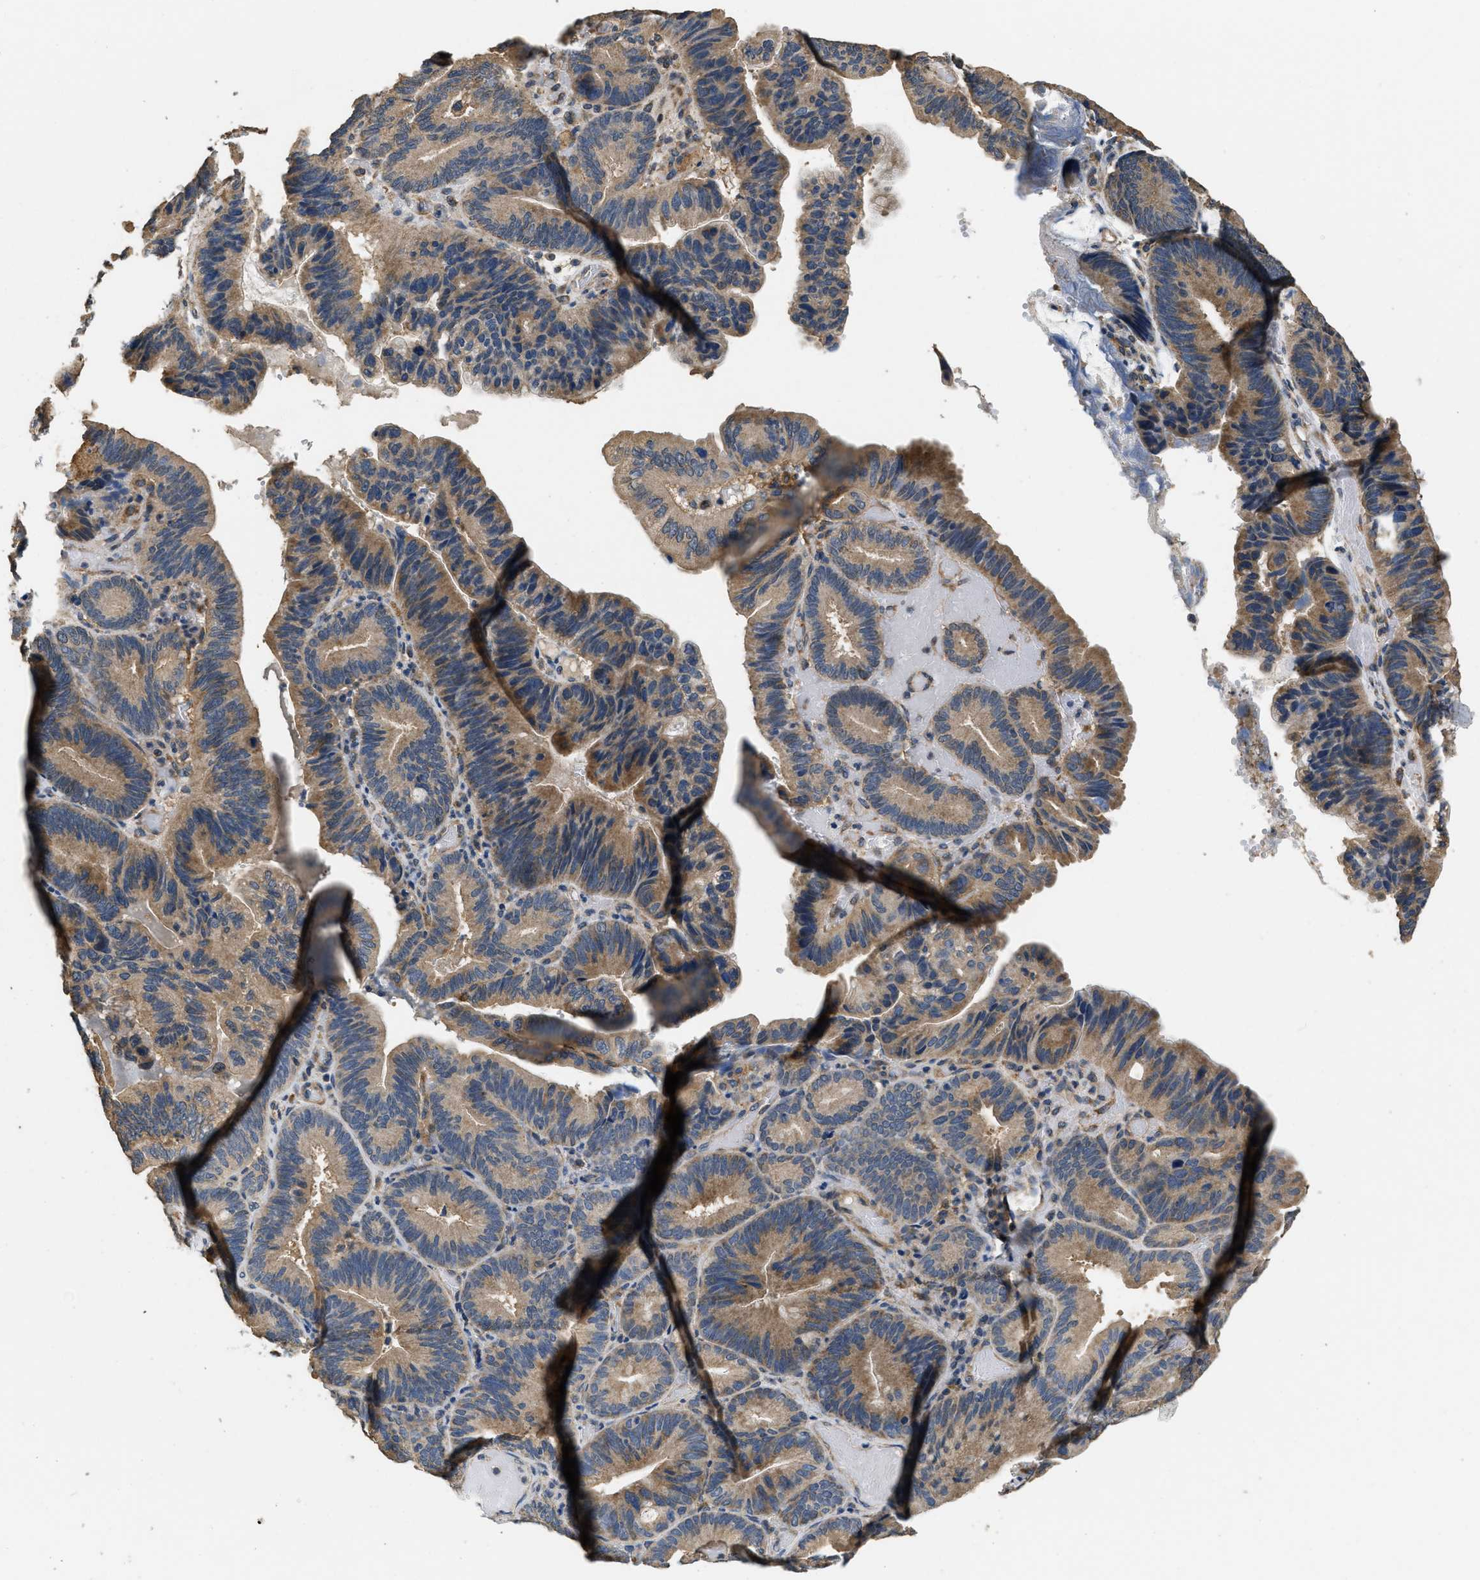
{"staining": {"intensity": "moderate", "quantity": ">75%", "location": "cytoplasmic/membranous"}, "tissue": "pancreatic cancer", "cell_type": "Tumor cells", "image_type": "cancer", "snomed": [{"axis": "morphology", "description": "Adenocarcinoma, NOS"}, {"axis": "topography", "description": "Pancreas"}], "caption": "IHC (DAB) staining of human adenocarcinoma (pancreatic) exhibits moderate cytoplasmic/membranous protein staining in about >75% of tumor cells. (brown staining indicates protein expression, while blue staining denotes nuclei).", "gene": "THBS2", "patient": {"sex": "male", "age": 82}}